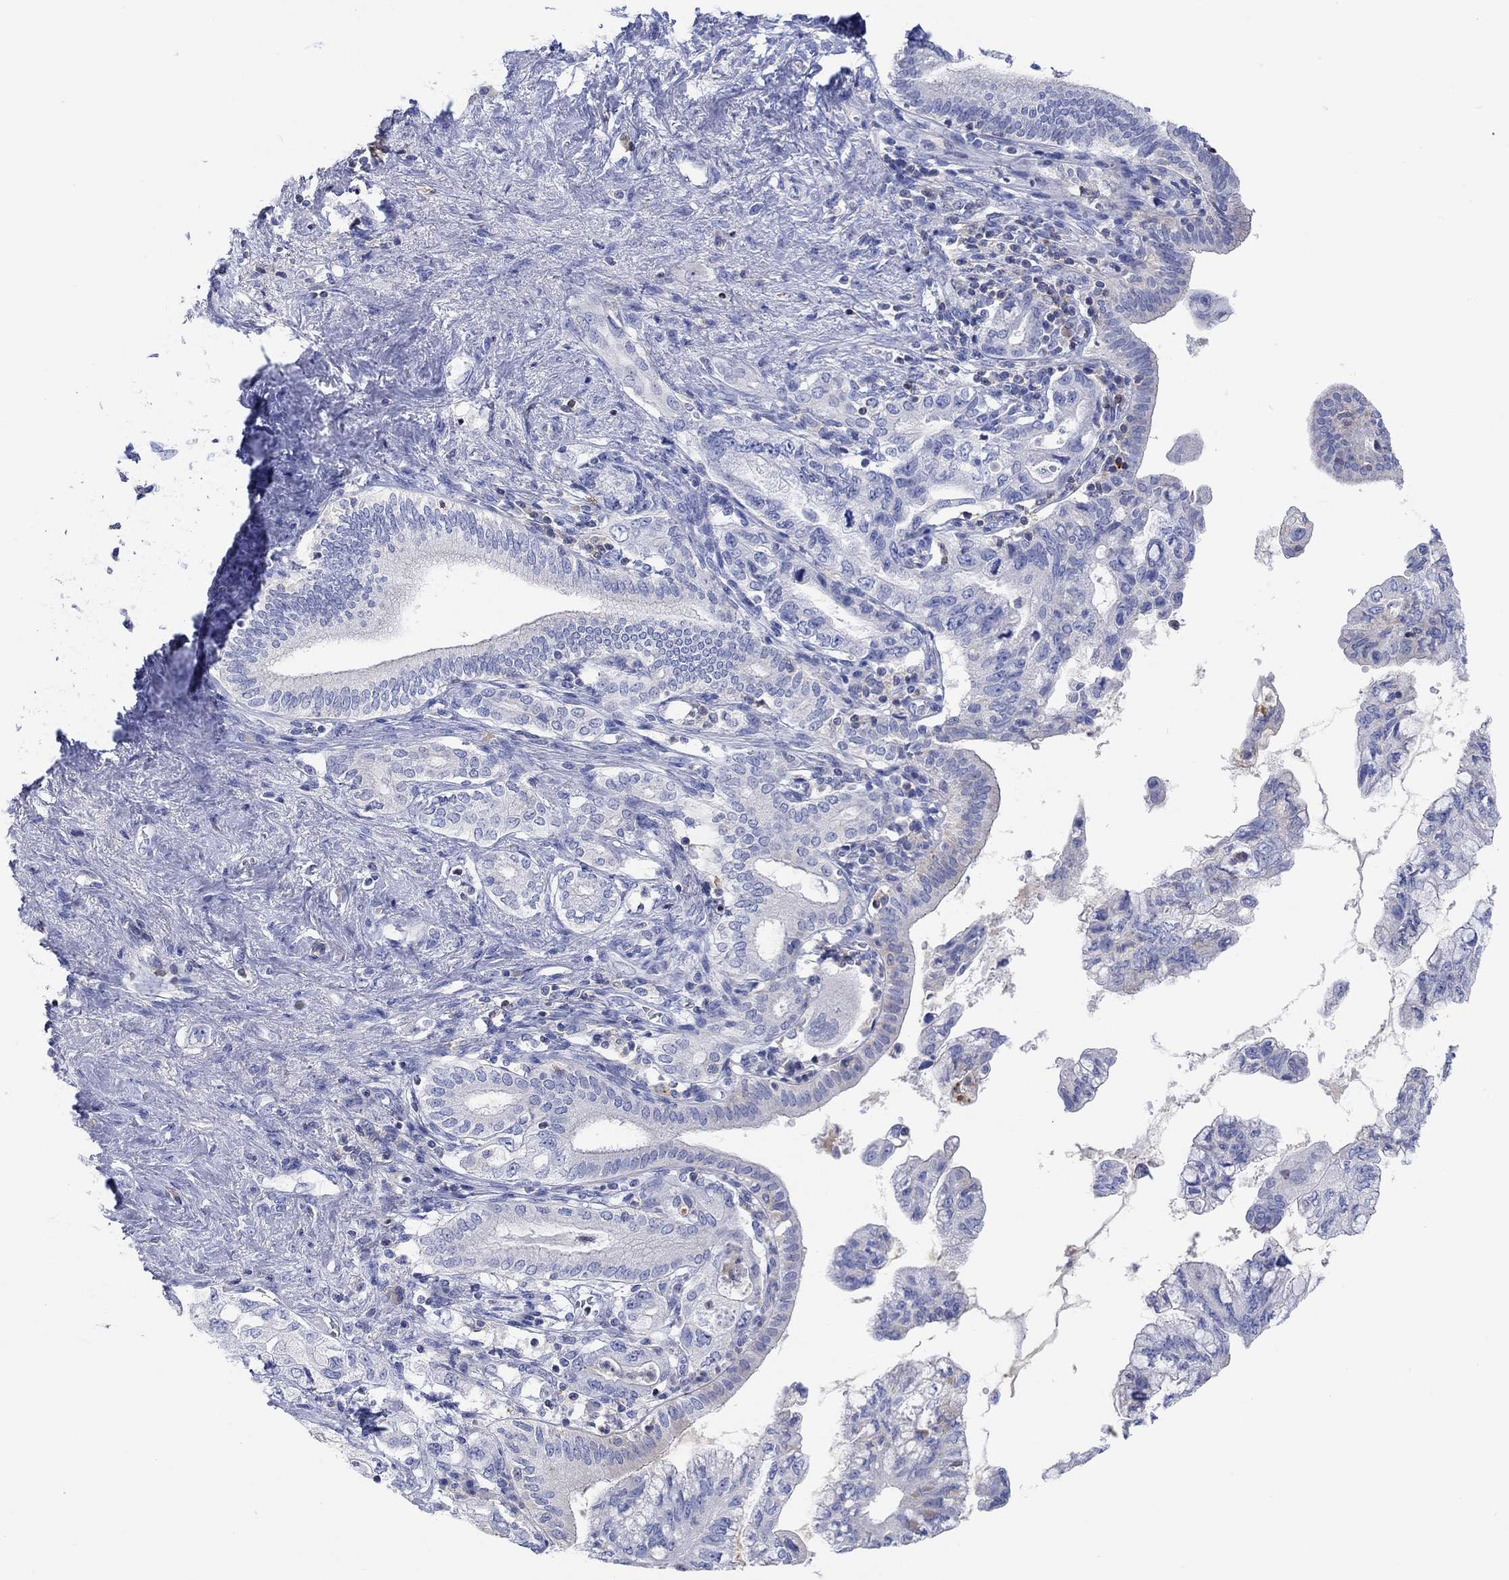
{"staining": {"intensity": "negative", "quantity": "none", "location": "none"}, "tissue": "pancreatic cancer", "cell_type": "Tumor cells", "image_type": "cancer", "snomed": [{"axis": "morphology", "description": "Adenocarcinoma, NOS"}, {"axis": "topography", "description": "Pancreas"}], "caption": "A micrograph of pancreatic cancer (adenocarcinoma) stained for a protein demonstrates no brown staining in tumor cells.", "gene": "GCM1", "patient": {"sex": "female", "age": 73}}